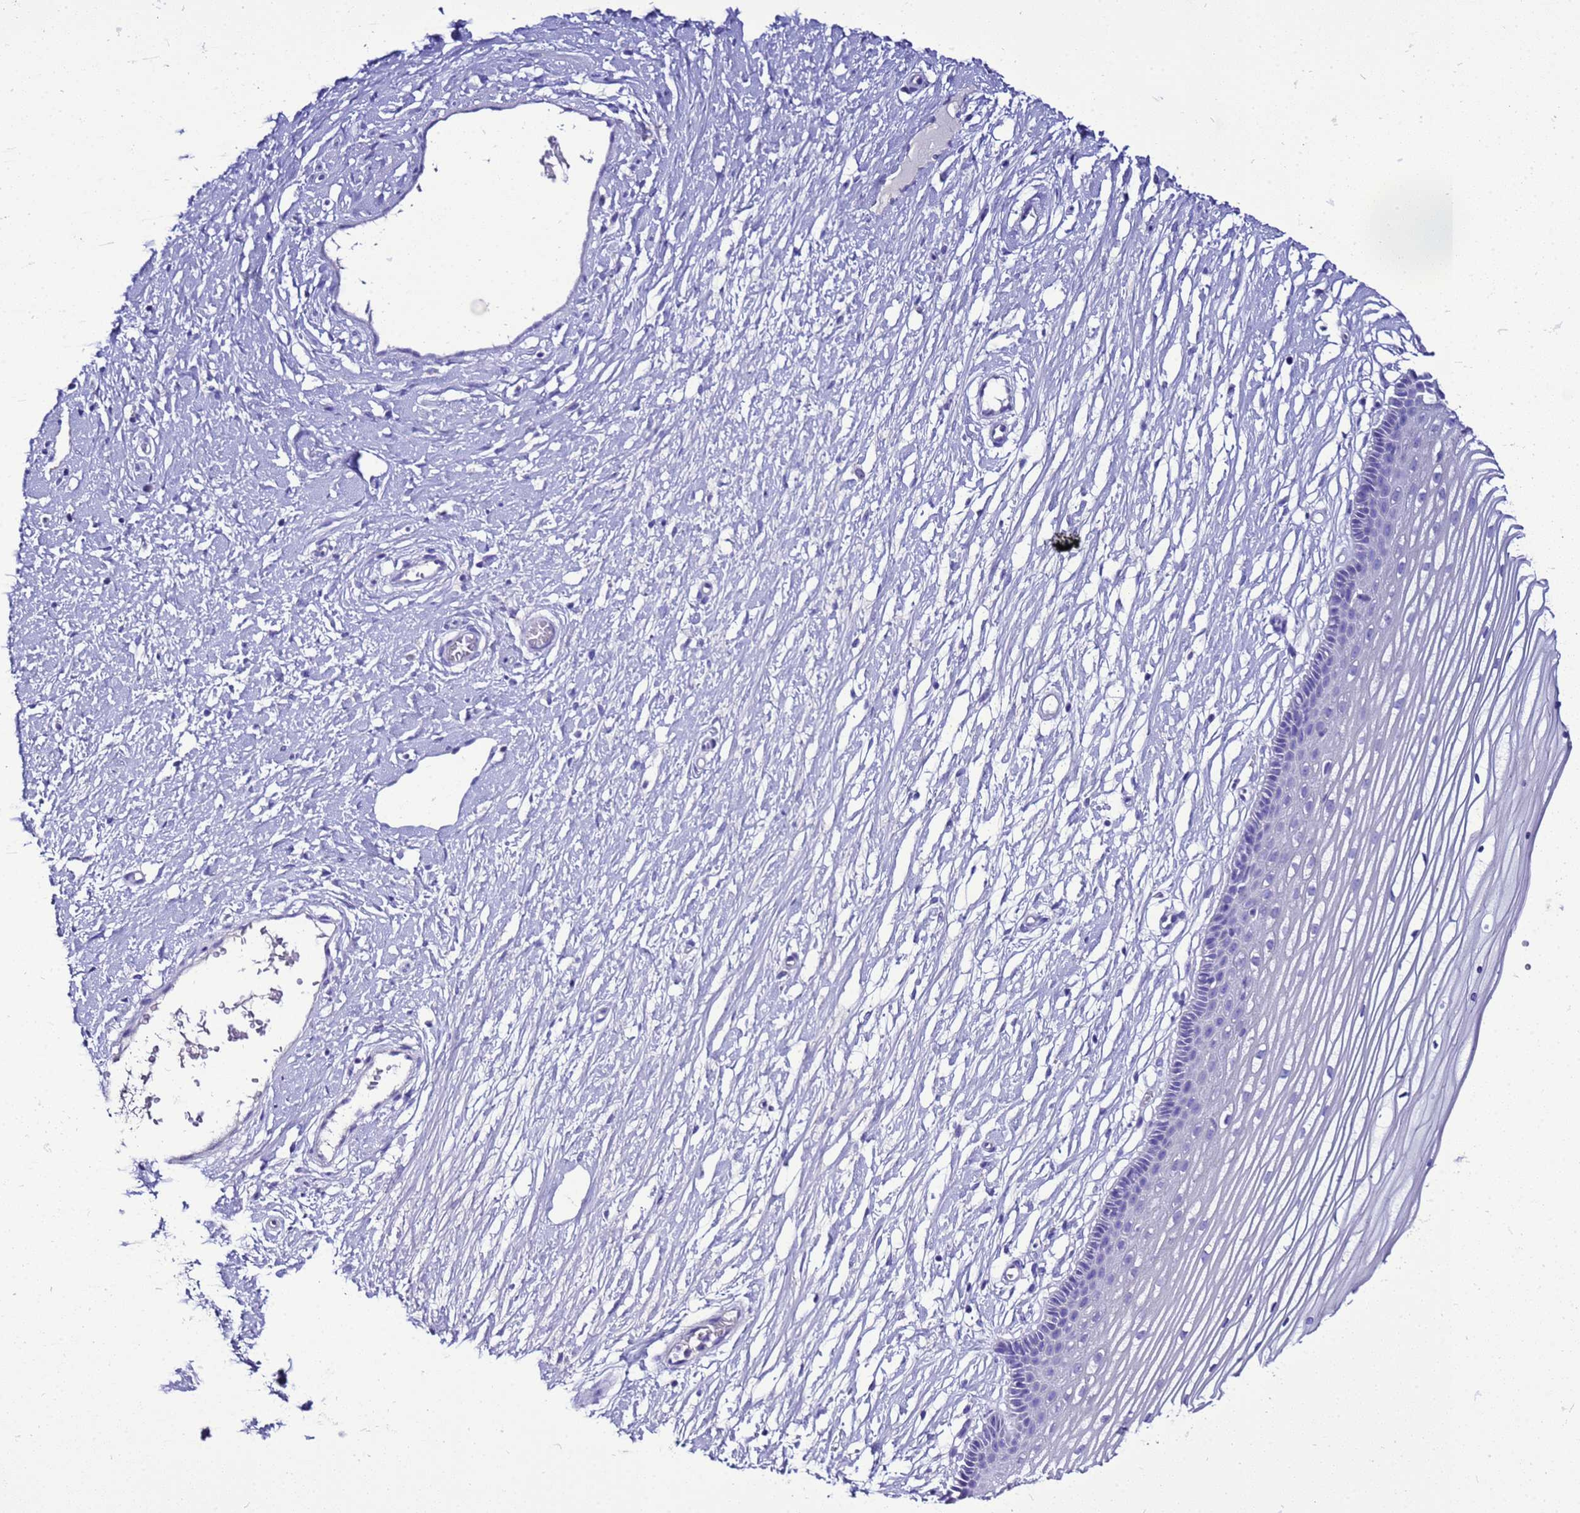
{"staining": {"intensity": "negative", "quantity": "none", "location": "none"}, "tissue": "vagina", "cell_type": "Squamous epithelial cells", "image_type": "normal", "snomed": [{"axis": "morphology", "description": "Normal tissue, NOS"}, {"axis": "topography", "description": "Vagina"}, {"axis": "topography", "description": "Cervix"}], "caption": "Squamous epithelial cells show no significant staining in benign vagina.", "gene": "BEST2", "patient": {"sex": "female", "age": 40}}